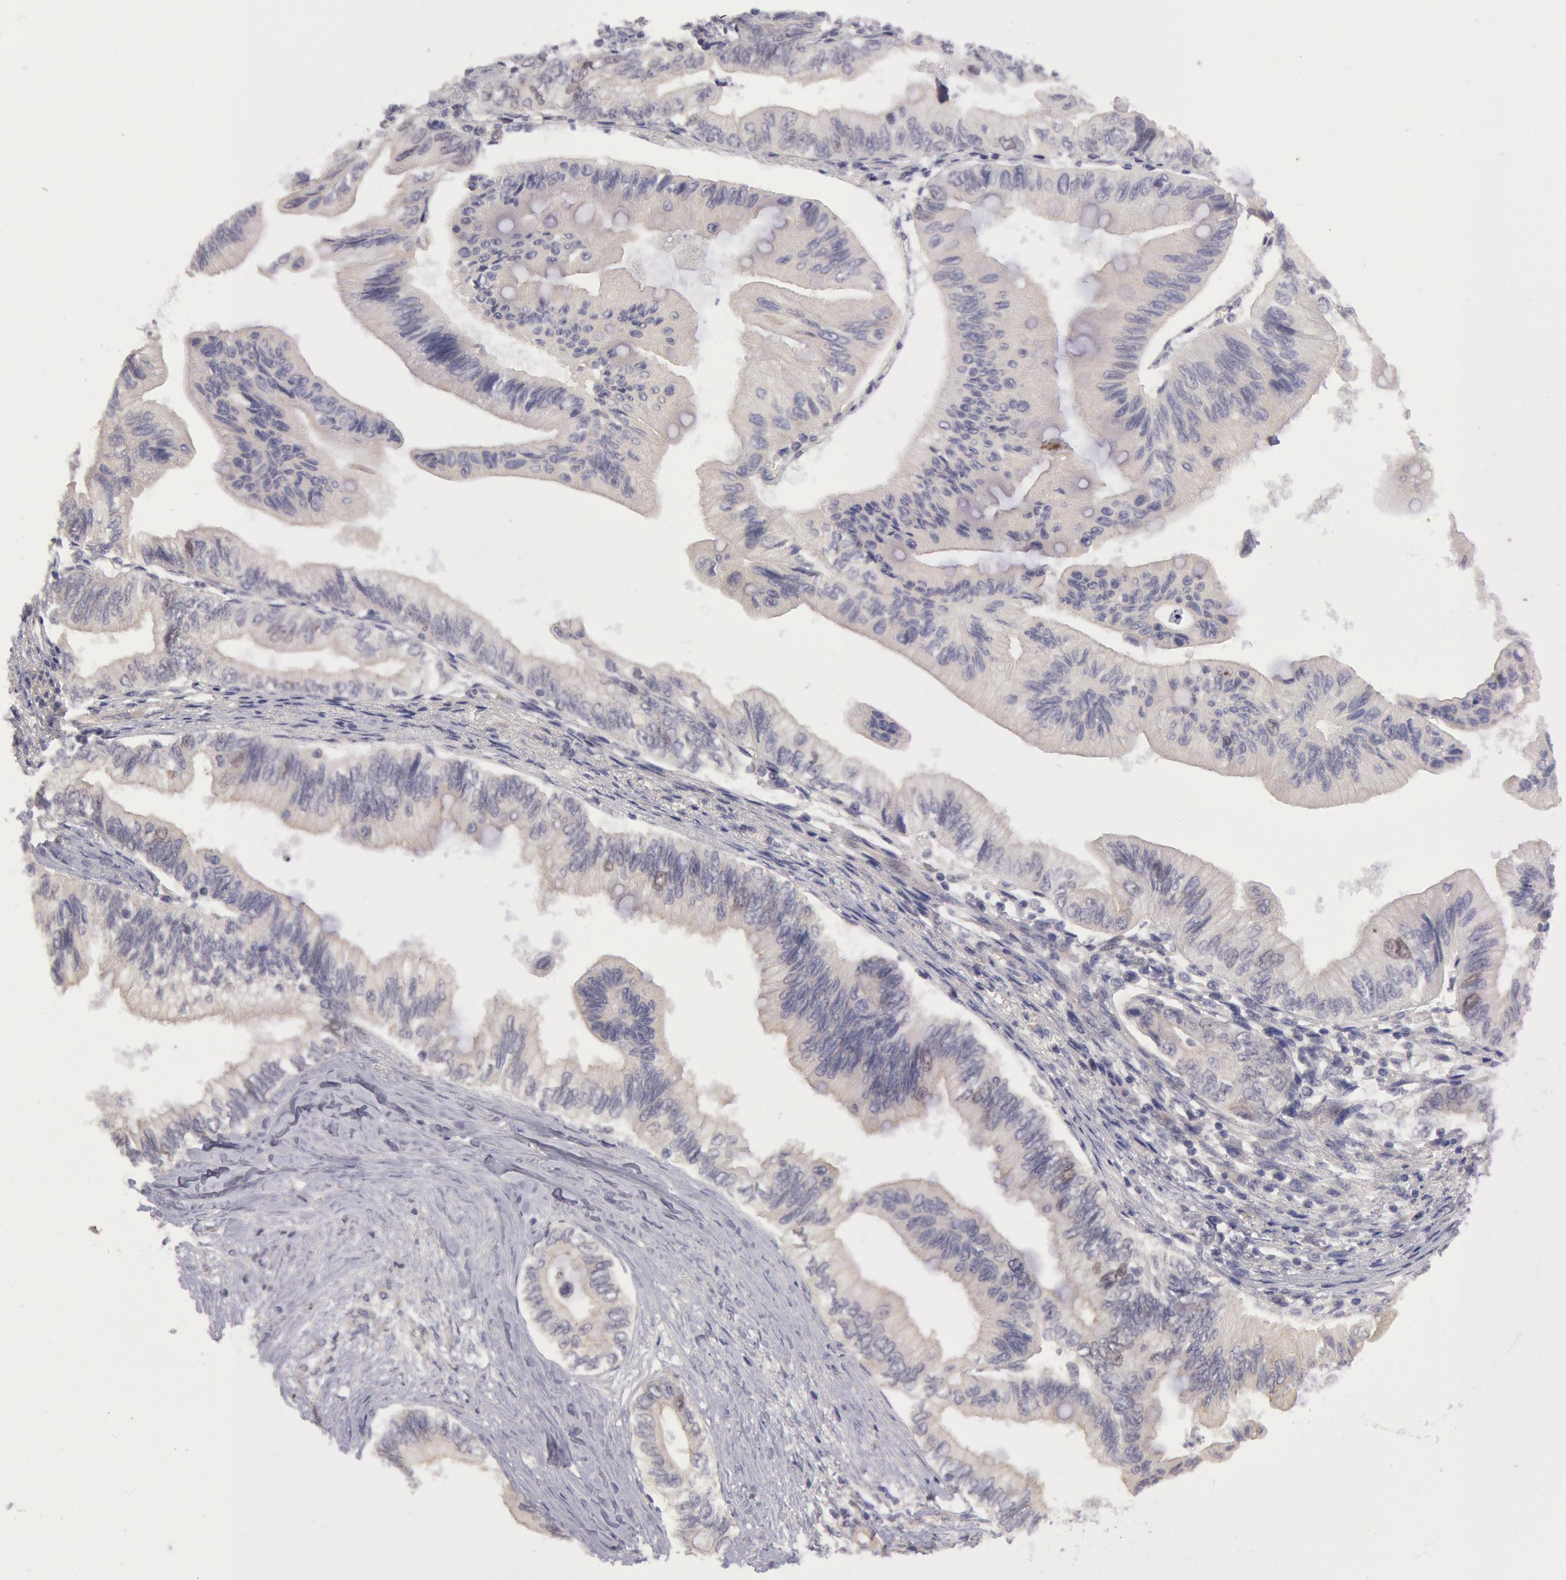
{"staining": {"intensity": "negative", "quantity": "none", "location": "none"}, "tissue": "pancreatic cancer", "cell_type": "Tumor cells", "image_type": "cancer", "snomed": [{"axis": "morphology", "description": "Adenocarcinoma, NOS"}, {"axis": "topography", "description": "Pancreas"}], "caption": "Immunohistochemical staining of human adenocarcinoma (pancreatic) shows no significant staining in tumor cells.", "gene": "AMOTL1", "patient": {"sex": "female", "age": 66}}